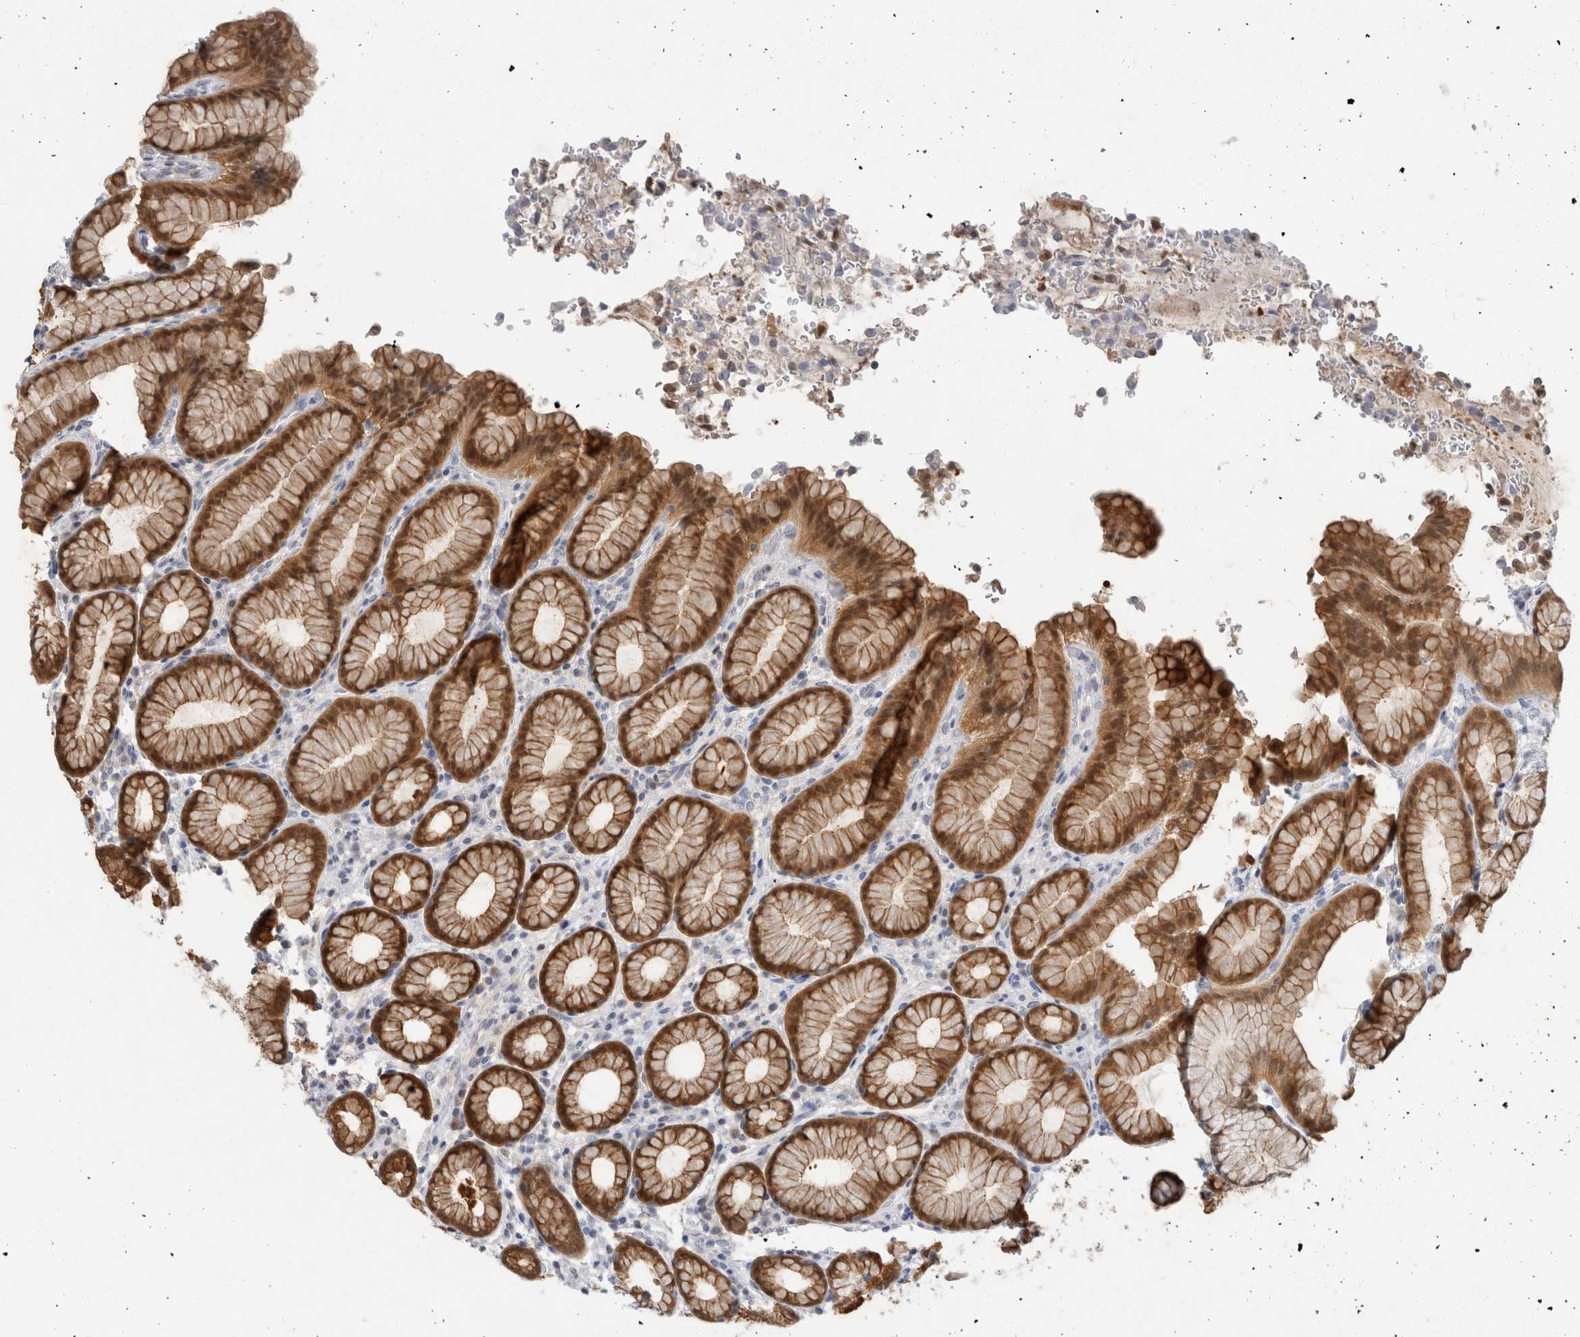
{"staining": {"intensity": "strong", "quantity": "25%-75%", "location": "cytoplasmic/membranous,nuclear"}, "tissue": "stomach", "cell_type": "Glandular cells", "image_type": "normal", "snomed": [{"axis": "morphology", "description": "Normal tissue, NOS"}, {"axis": "topography", "description": "Stomach"}], "caption": "Protein staining of benign stomach reveals strong cytoplasmic/membranous,nuclear expression in about 25%-75% of glandular cells. (Brightfield microscopy of DAB IHC at high magnification).", "gene": "CASP6", "patient": {"sex": "male", "age": 42}}